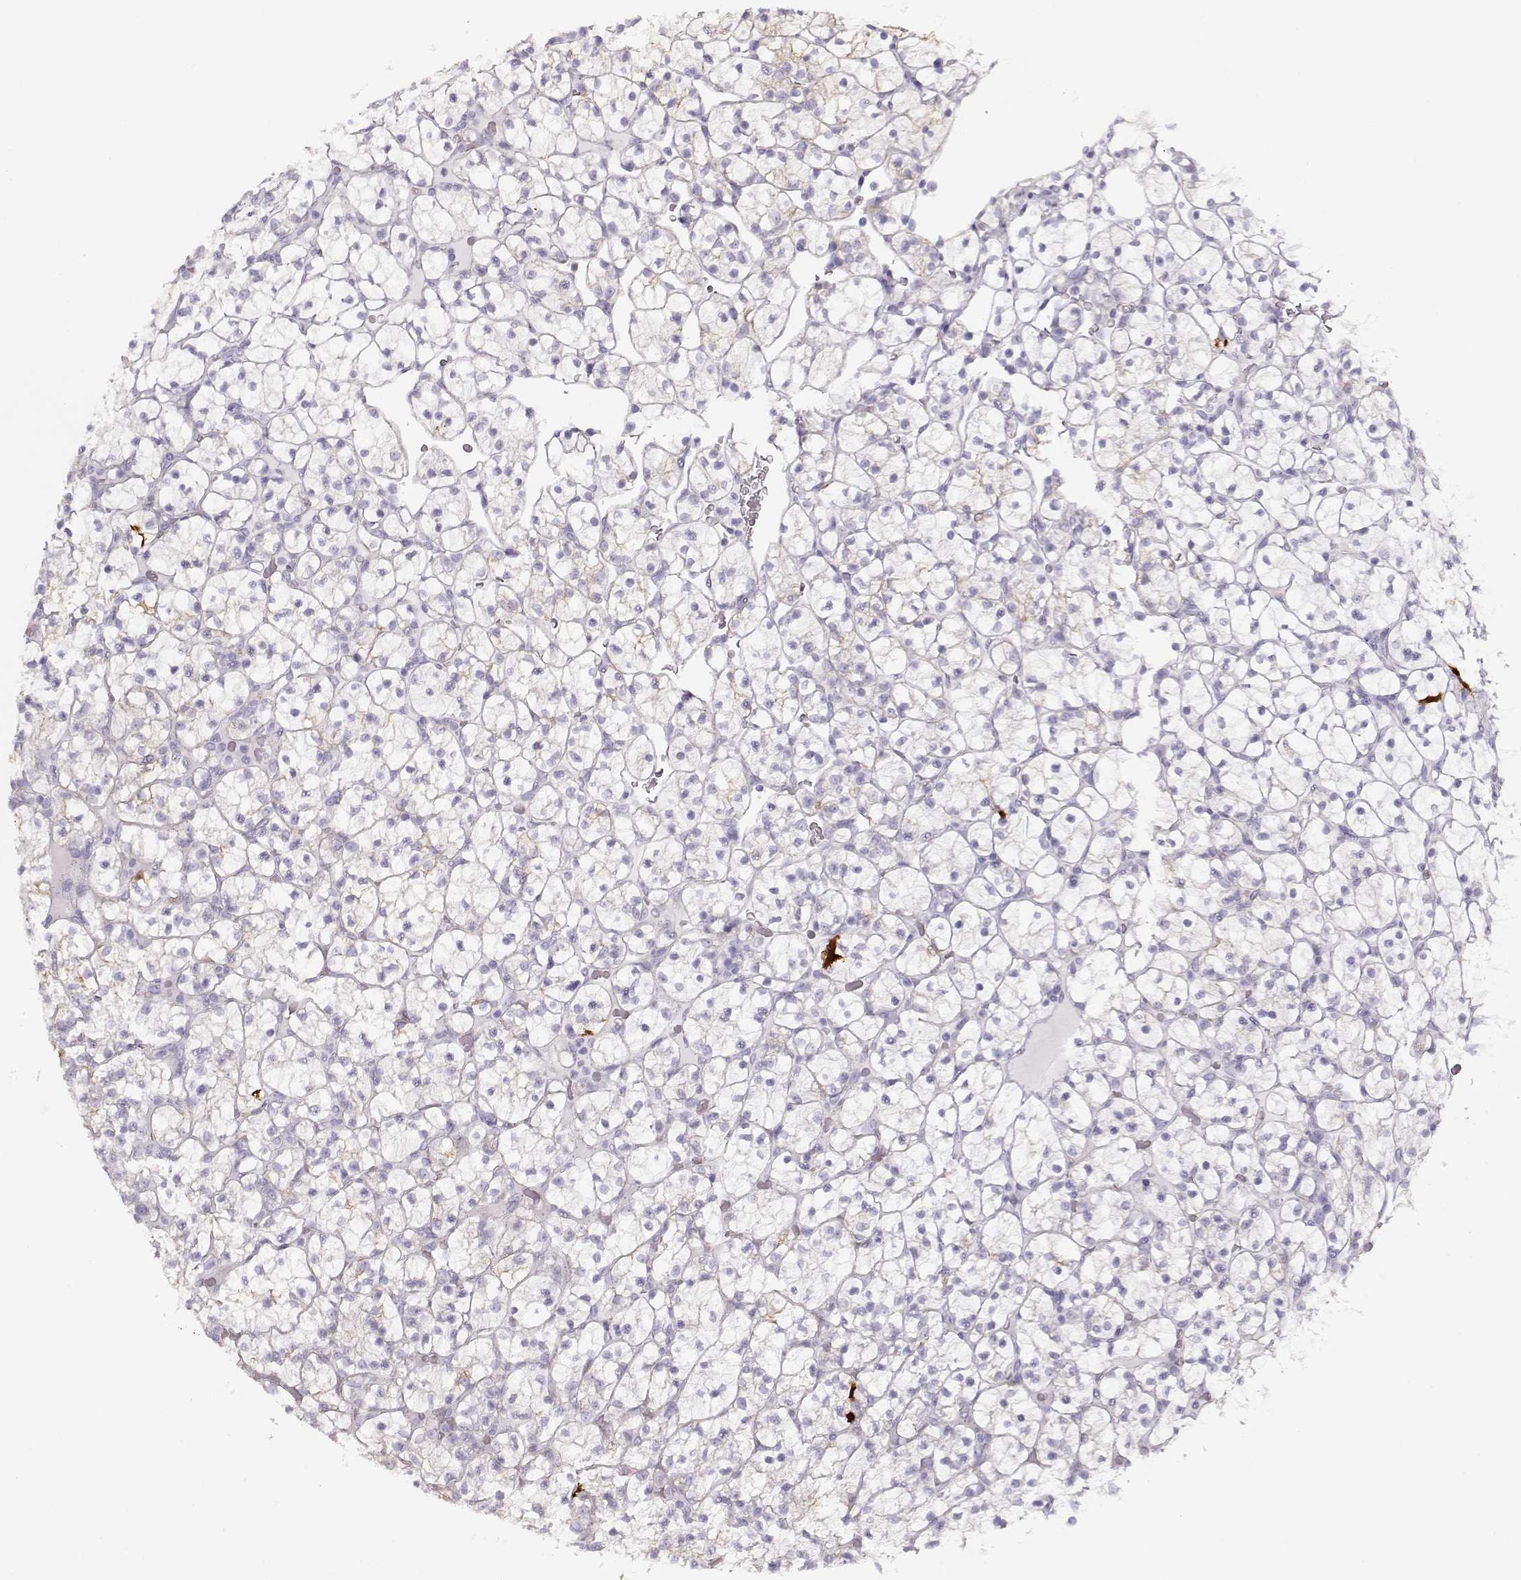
{"staining": {"intensity": "weak", "quantity": "<25%", "location": "cytoplasmic/membranous"}, "tissue": "renal cancer", "cell_type": "Tumor cells", "image_type": "cancer", "snomed": [{"axis": "morphology", "description": "Adenocarcinoma, NOS"}, {"axis": "topography", "description": "Kidney"}], "caption": "Renal cancer (adenocarcinoma) was stained to show a protein in brown. There is no significant positivity in tumor cells. Brightfield microscopy of immunohistochemistry (IHC) stained with DAB (3,3'-diaminobenzidine) (brown) and hematoxylin (blue), captured at high magnification.", "gene": "S100B", "patient": {"sex": "female", "age": 89}}